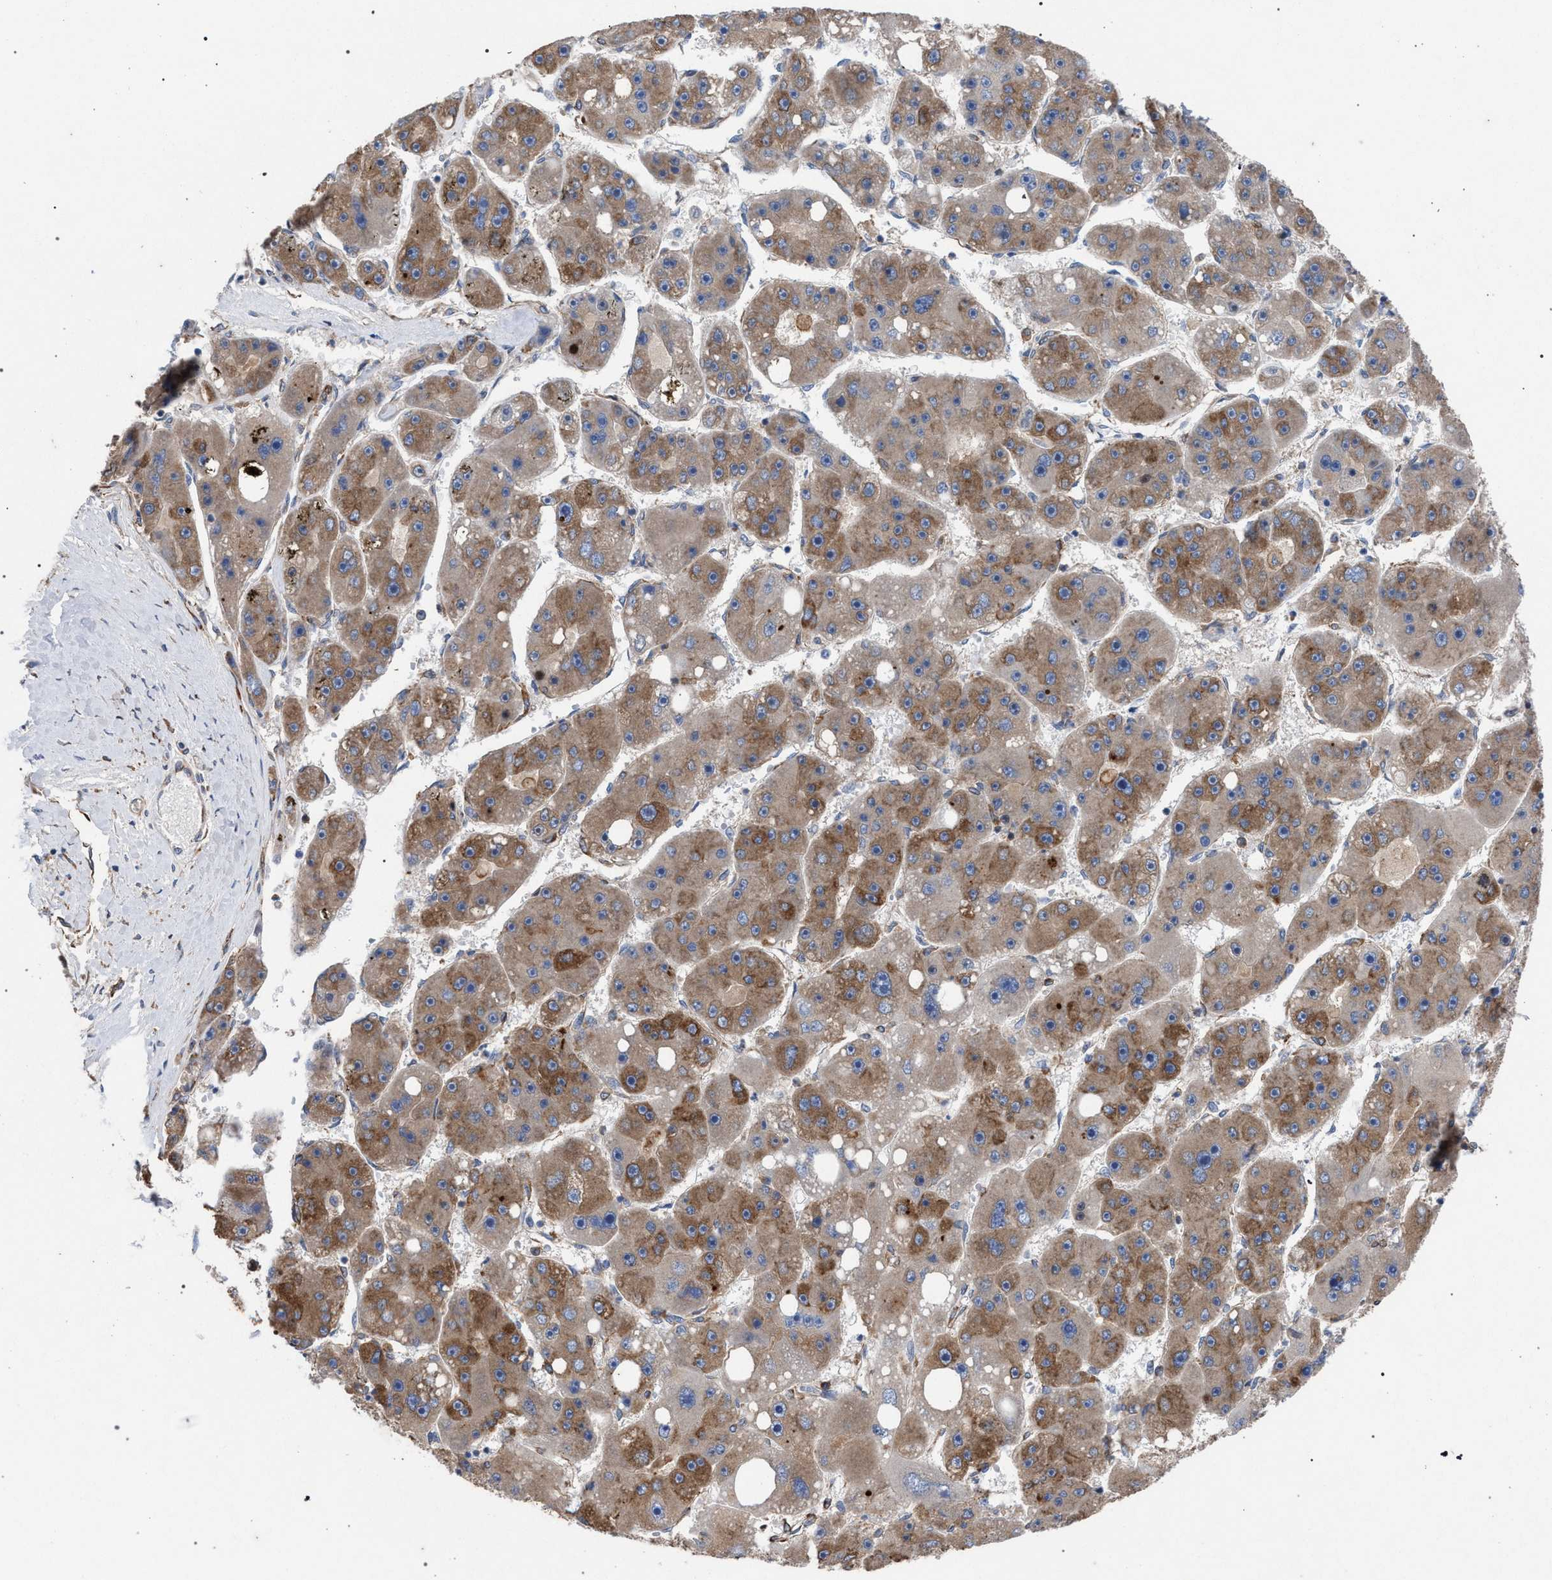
{"staining": {"intensity": "moderate", "quantity": "25%-75%", "location": "cytoplasmic/membranous"}, "tissue": "liver cancer", "cell_type": "Tumor cells", "image_type": "cancer", "snomed": [{"axis": "morphology", "description": "Carcinoma, Hepatocellular, NOS"}, {"axis": "topography", "description": "Liver"}], "caption": "Human hepatocellular carcinoma (liver) stained with a protein marker exhibits moderate staining in tumor cells.", "gene": "CDR2L", "patient": {"sex": "female", "age": 61}}